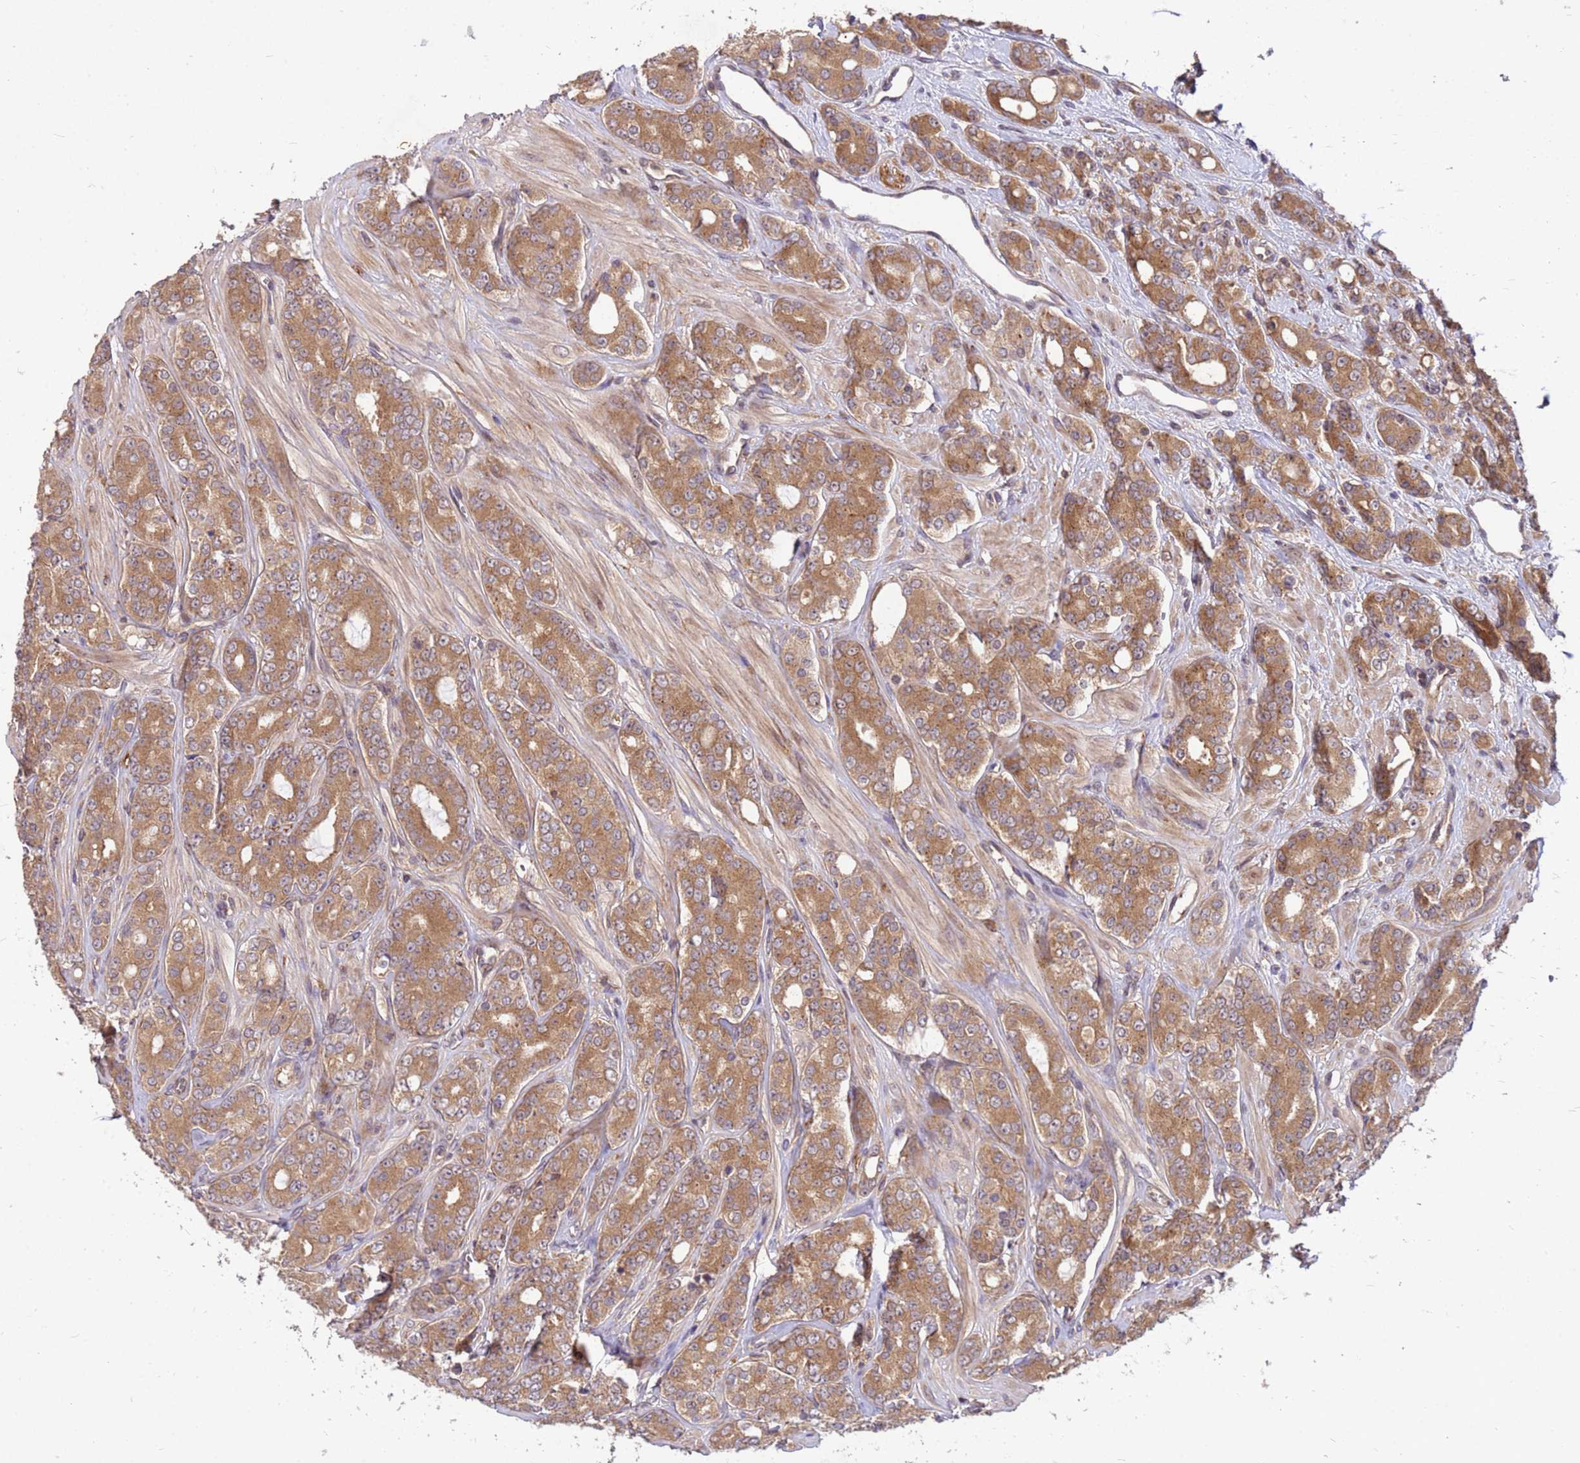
{"staining": {"intensity": "moderate", "quantity": ">75%", "location": "cytoplasmic/membranous"}, "tissue": "prostate cancer", "cell_type": "Tumor cells", "image_type": "cancer", "snomed": [{"axis": "morphology", "description": "Adenocarcinoma, High grade"}, {"axis": "topography", "description": "Prostate"}], "caption": "Tumor cells demonstrate moderate cytoplasmic/membranous expression in approximately >75% of cells in prostate cancer (adenocarcinoma (high-grade)).", "gene": "PPP2CB", "patient": {"sex": "male", "age": 62}}